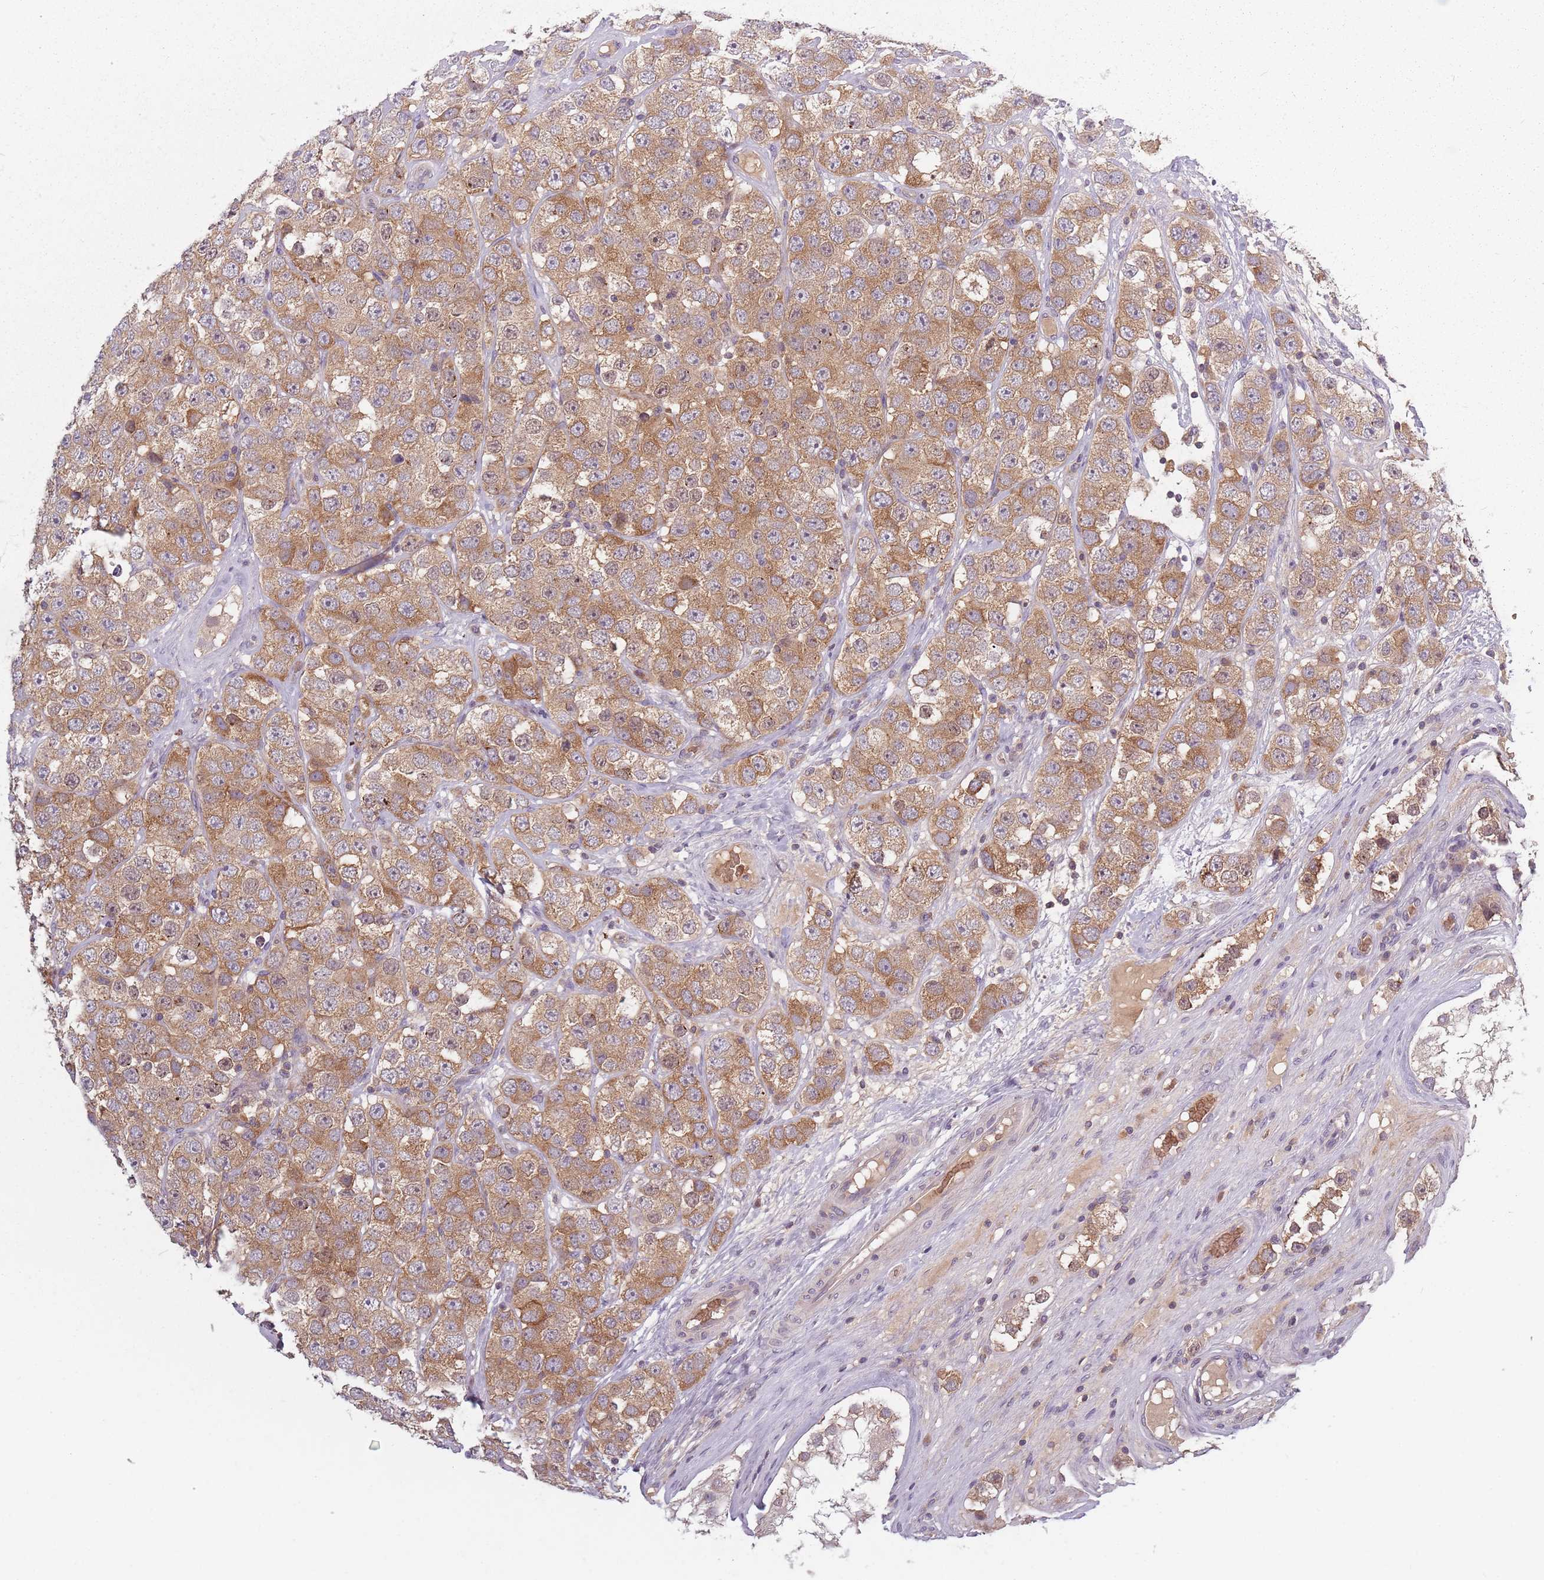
{"staining": {"intensity": "moderate", "quantity": ">75%", "location": "cytoplasmic/membranous"}, "tissue": "testis cancer", "cell_type": "Tumor cells", "image_type": "cancer", "snomed": [{"axis": "morphology", "description": "Seminoma, NOS"}, {"axis": "topography", "description": "Testis"}], "caption": "Moderate cytoplasmic/membranous positivity for a protein is present in approximately >75% of tumor cells of testis cancer (seminoma) using IHC.", "gene": "ASB13", "patient": {"sex": "male", "age": 28}}